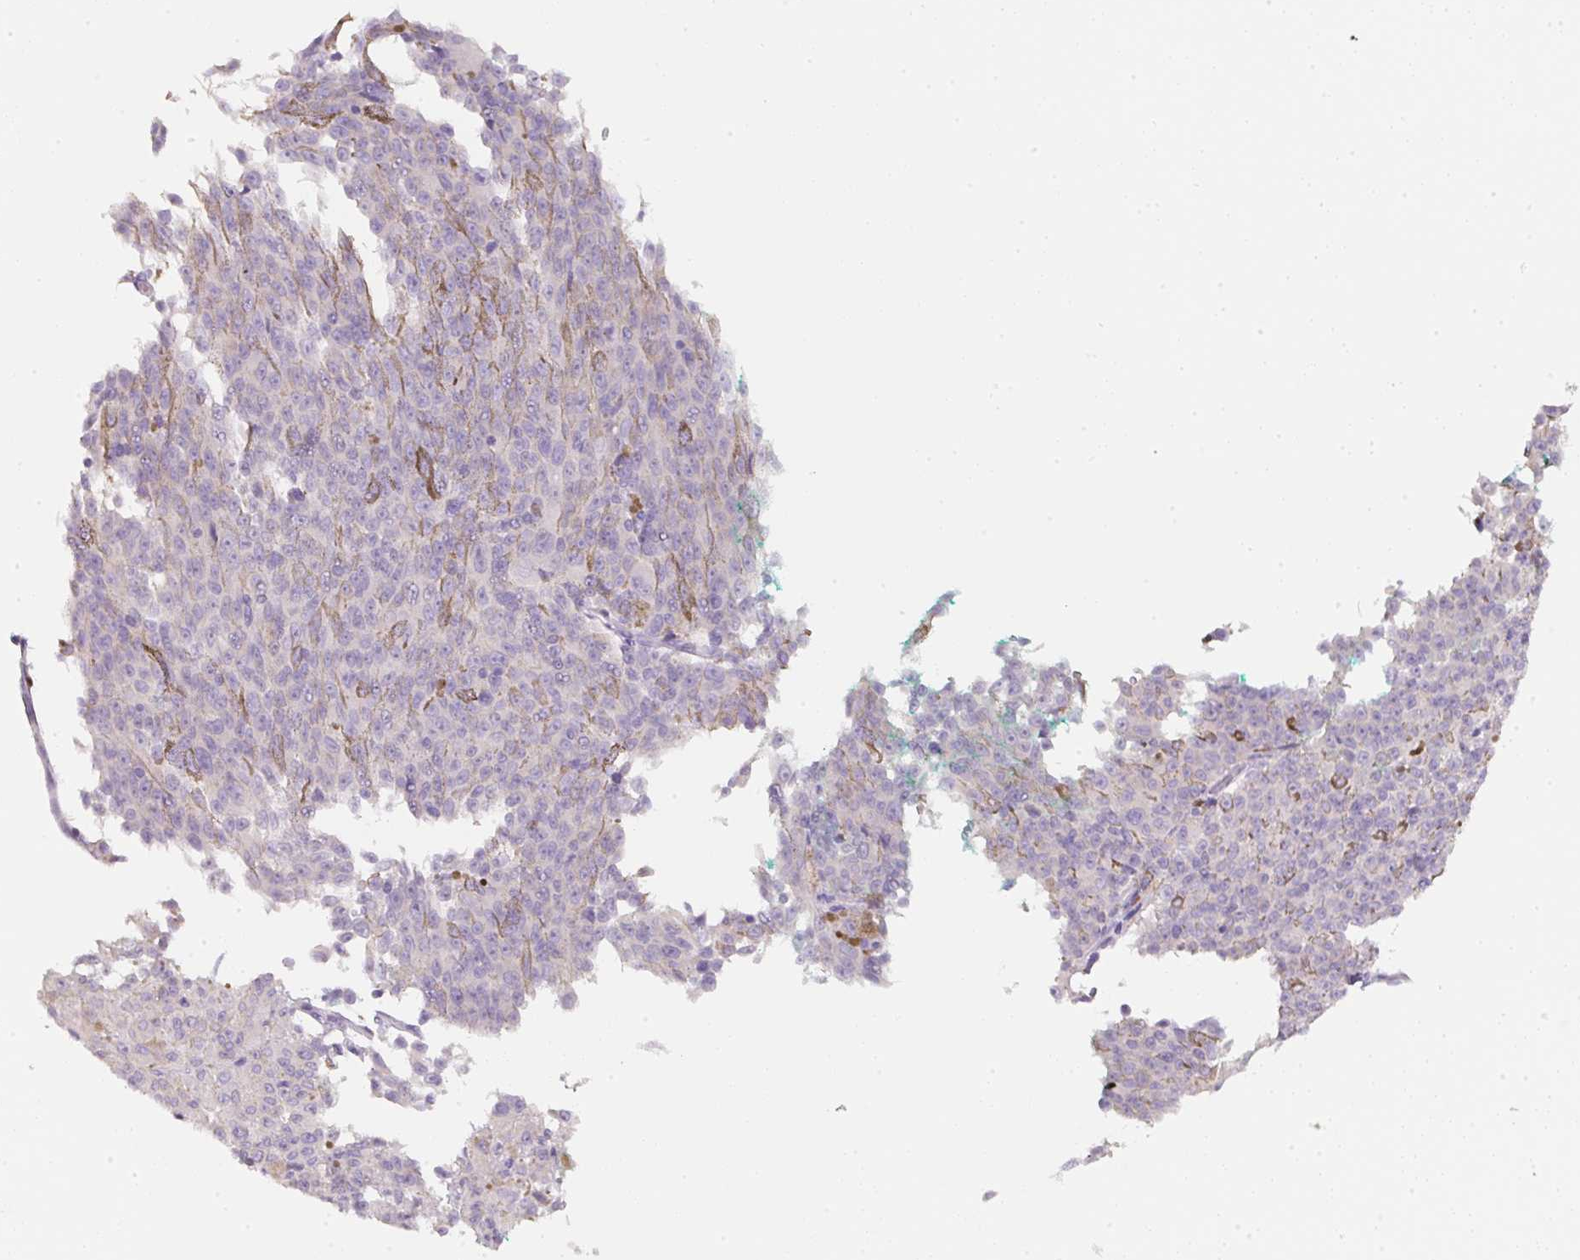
{"staining": {"intensity": "negative", "quantity": "none", "location": "none"}, "tissue": "melanoma", "cell_type": "Tumor cells", "image_type": "cancer", "snomed": [{"axis": "morphology", "description": "Malignant melanoma, NOS"}, {"axis": "topography", "description": "Skin"}], "caption": "Immunohistochemistry (IHC) photomicrograph of malignant melanoma stained for a protein (brown), which reveals no expression in tumor cells.", "gene": "SLC2A2", "patient": {"sex": "female", "age": 52}}